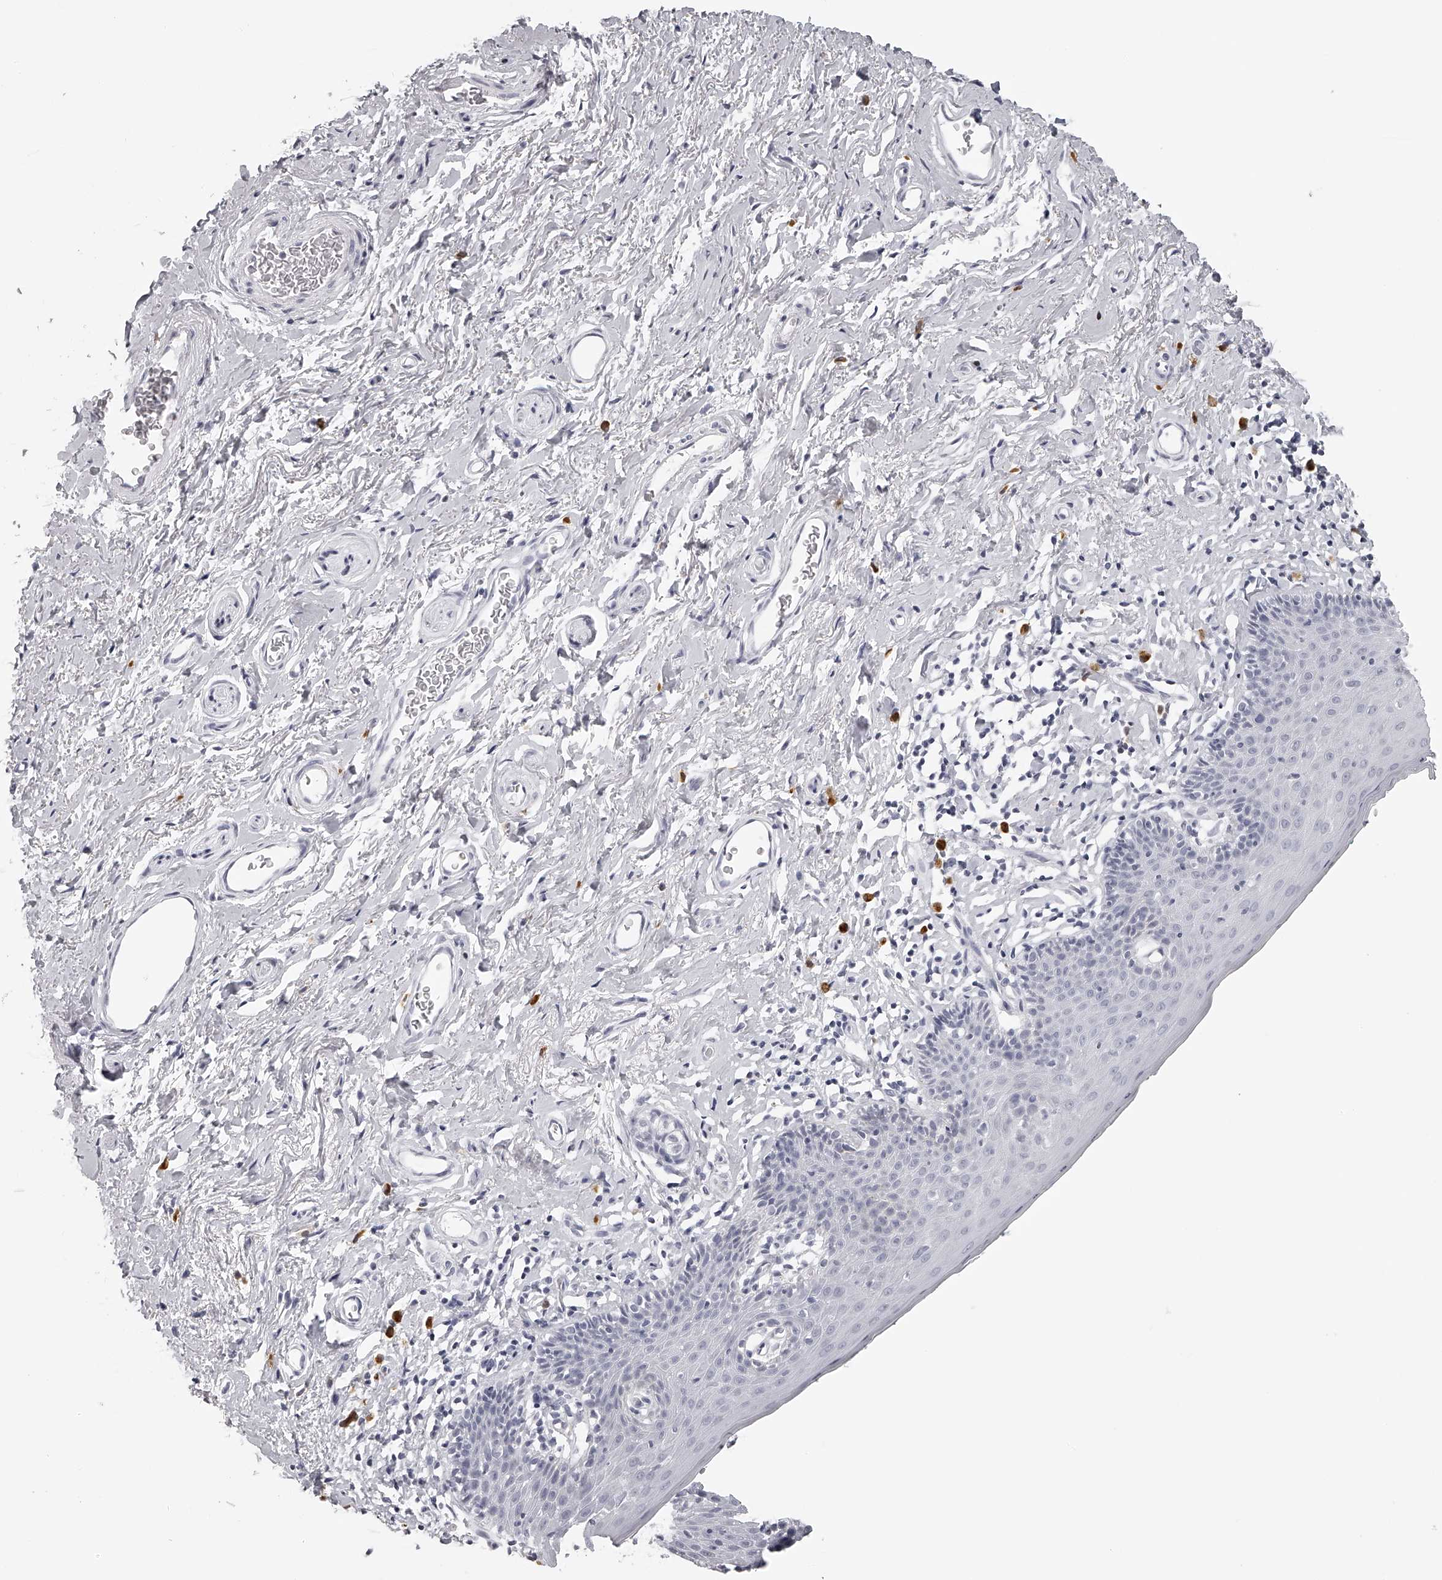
{"staining": {"intensity": "negative", "quantity": "none", "location": "none"}, "tissue": "skin", "cell_type": "Epidermal cells", "image_type": "normal", "snomed": [{"axis": "morphology", "description": "Normal tissue, NOS"}, {"axis": "topography", "description": "Vulva"}], "caption": "The micrograph displays no significant expression in epidermal cells of skin. The staining was performed using DAB to visualize the protein expression in brown, while the nuclei were stained in blue with hematoxylin (Magnification: 20x).", "gene": "SEC11C", "patient": {"sex": "female", "age": 66}}